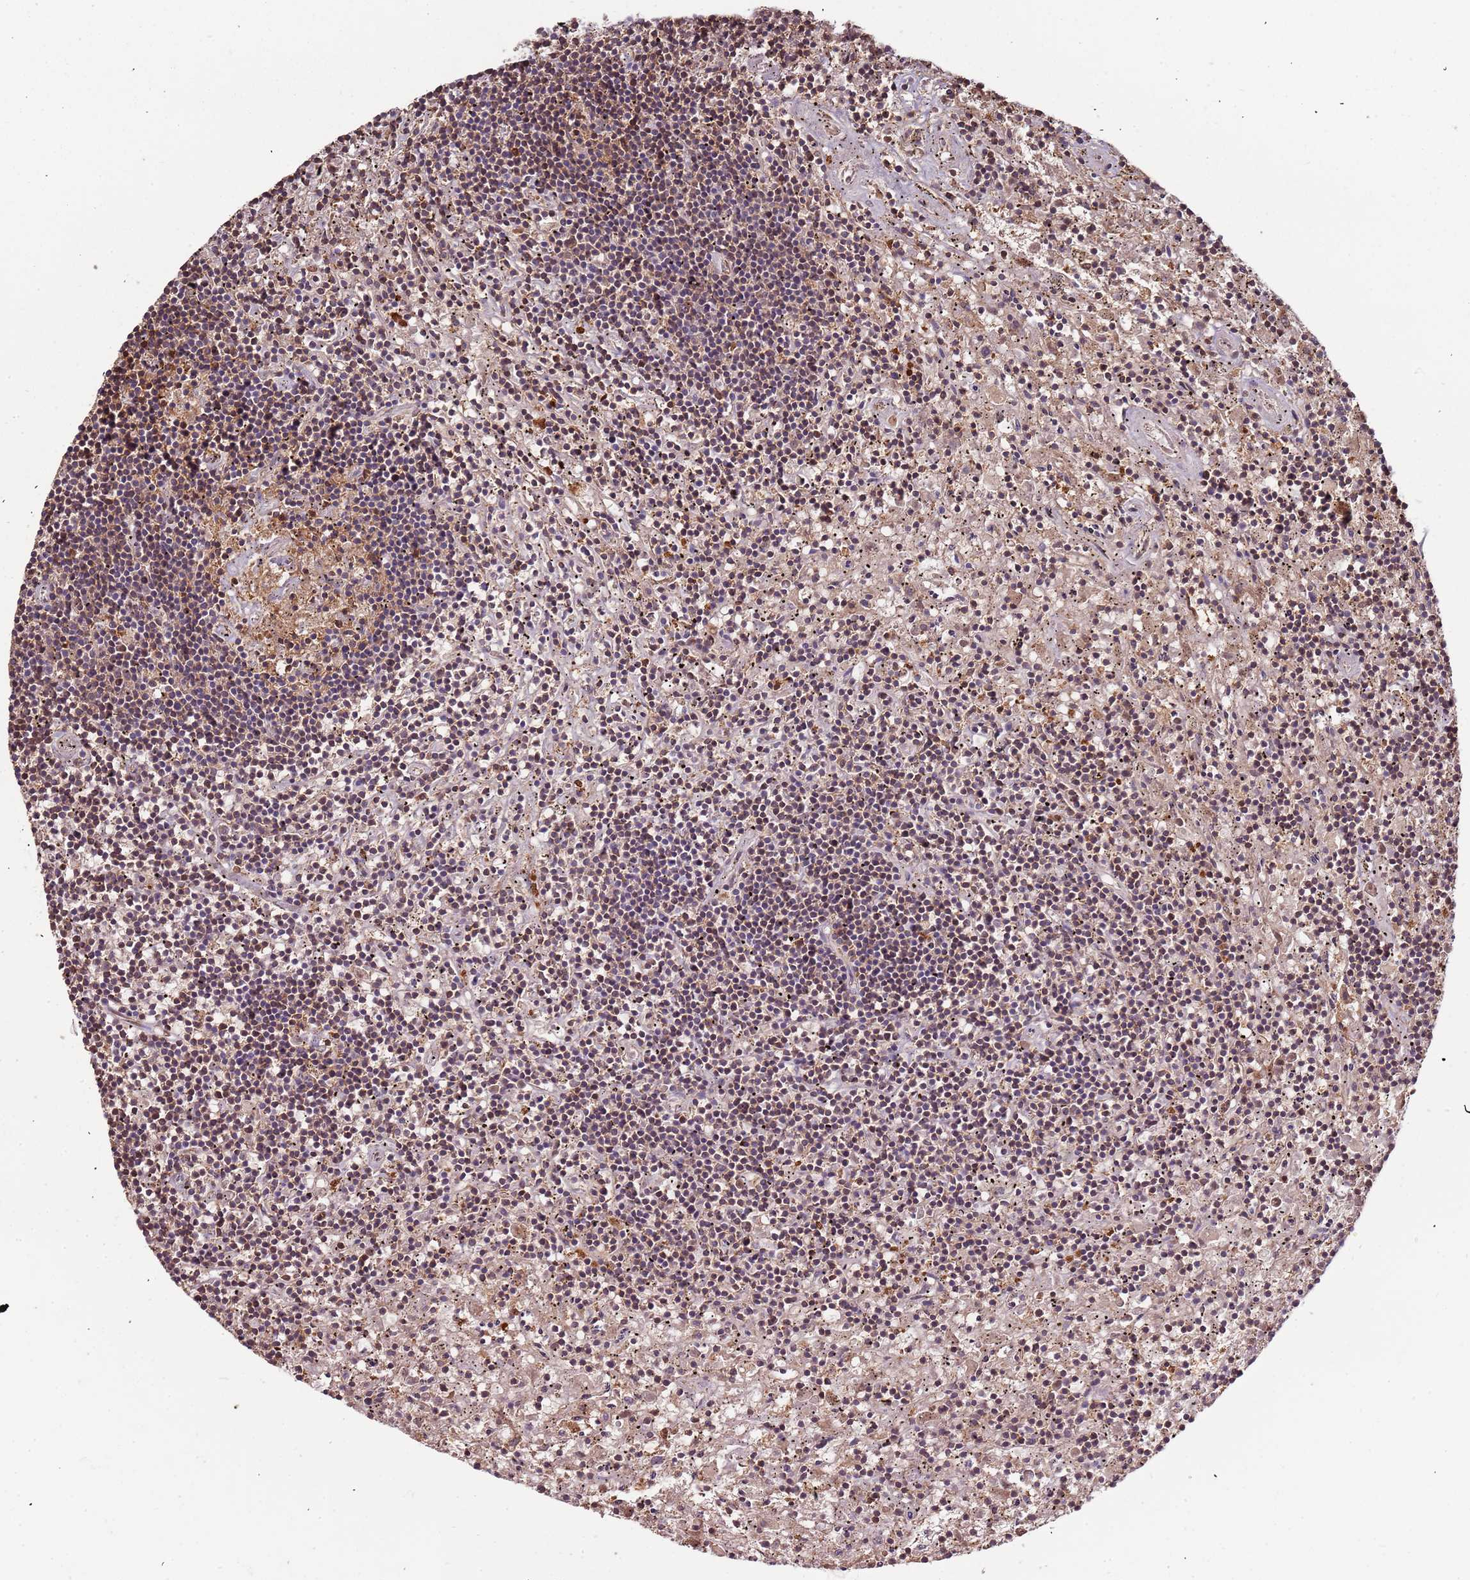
{"staining": {"intensity": "moderate", "quantity": "25%-75%", "location": "cytoplasmic/membranous"}, "tissue": "lymphoma", "cell_type": "Tumor cells", "image_type": "cancer", "snomed": [{"axis": "morphology", "description": "Malignant lymphoma, non-Hodgkin's type, Low grade"}, {"axis": "topography", "description": "Spleen"}], "caption": "Moderate cytoplasmic/membranous expression for a protein is appreciated in about 25%-75% of tumor cells of malignant lymphoma, non-Hodgkin's type (low-grade) using IHC.", "gene": "IL17RD", "patient": {"sex": "male", "age": 76}}